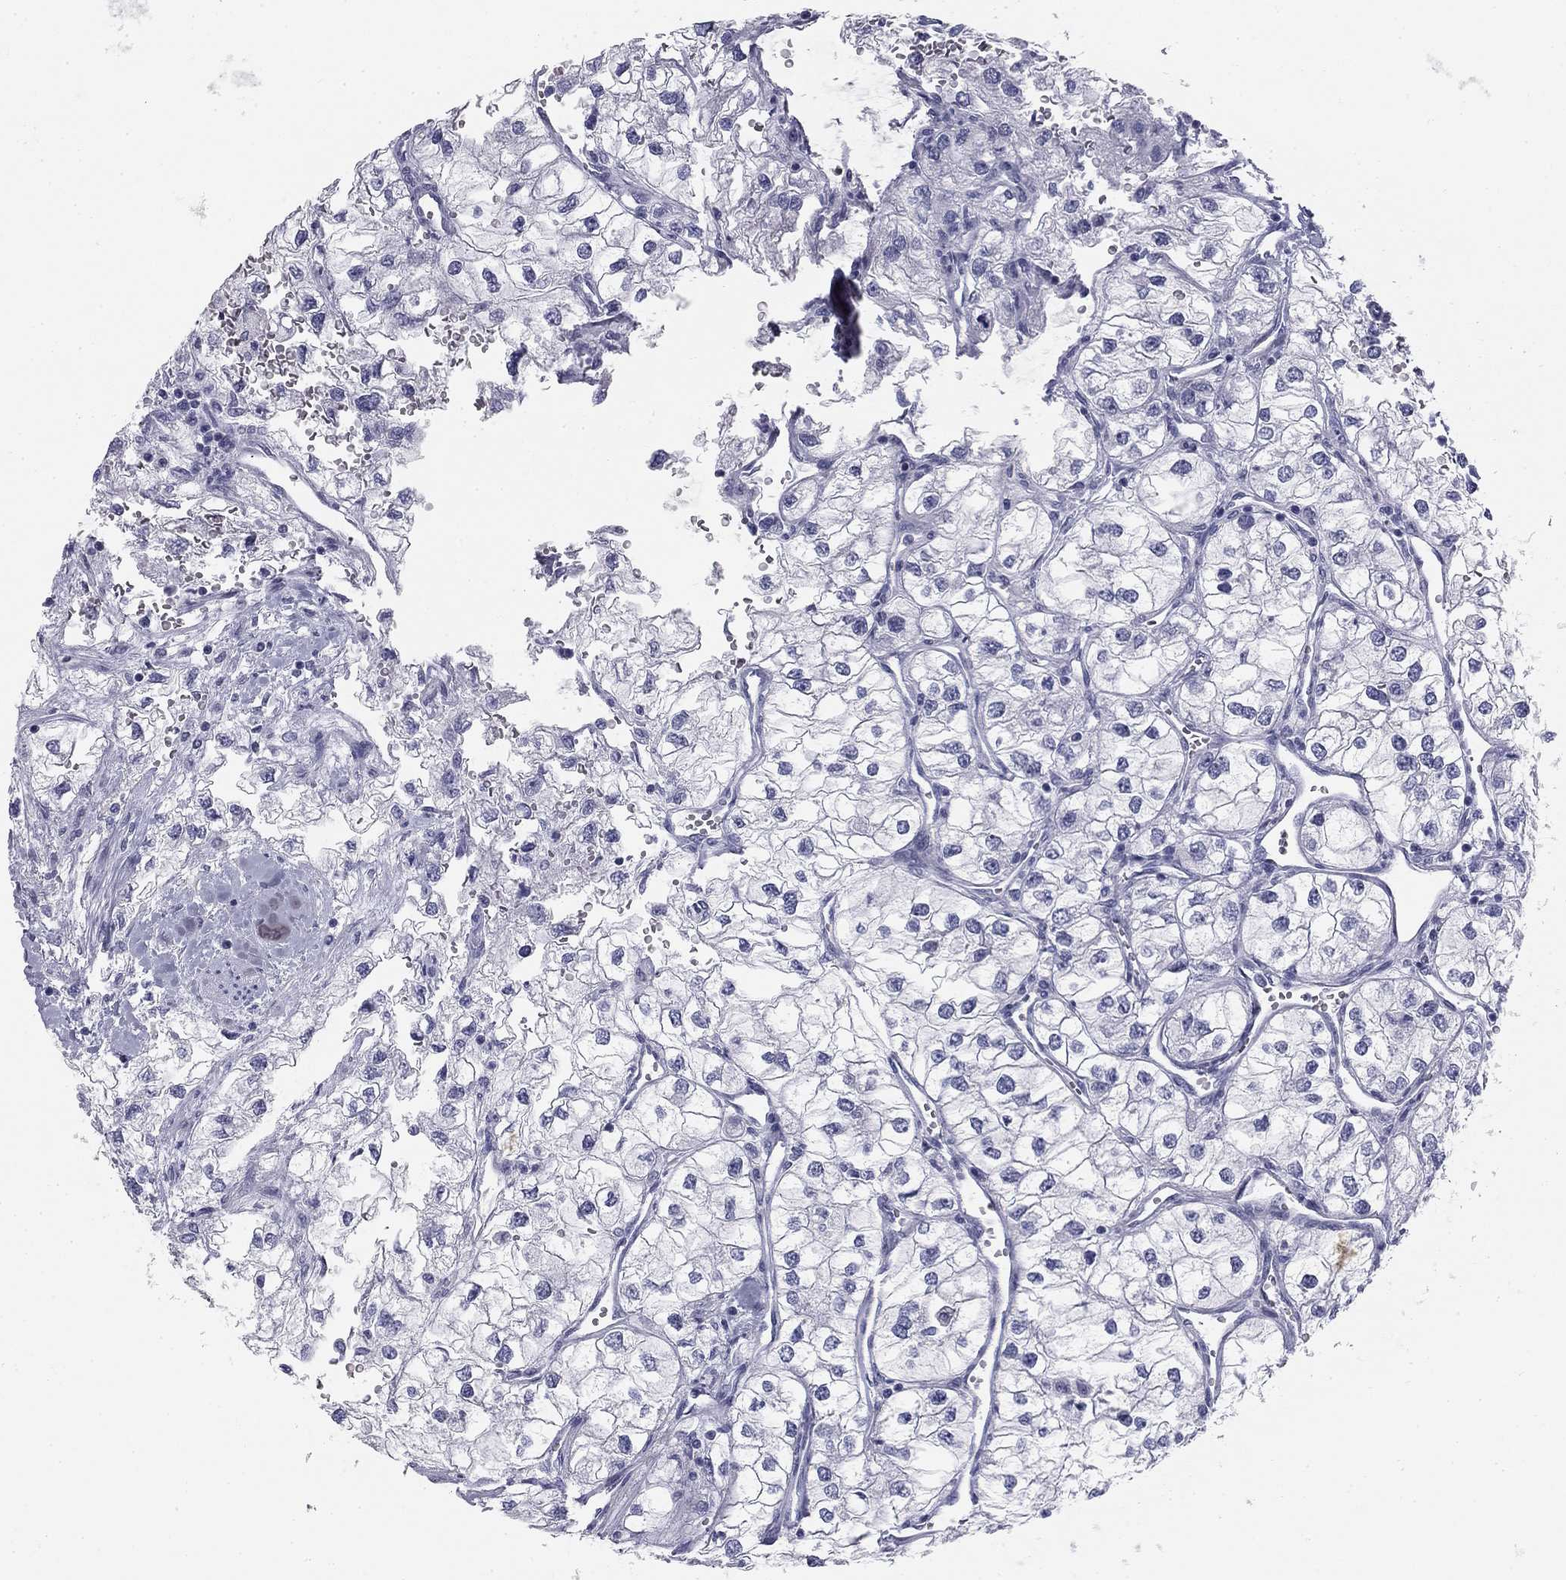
{"staining": {"intensity": "negative", "quantity": "none", "location": "none"}, "tissue": "renal cancer", "cell_type": "Tumor cells", "image_type": "cancer", "snomed": [{"axis": "morphology", "description": "Adenocarcinoma, NOS"}, {"axis": "topography", "description": "Kidney"}], "caption": "A high-resolution image shows immunohistochemistry (IHC) staining of renal cancer (adenocarcinoma), which shows no significant staining in tumor cells.", "gene": "SULT2B1", "patient": {"sex": "male", "age": 59}}